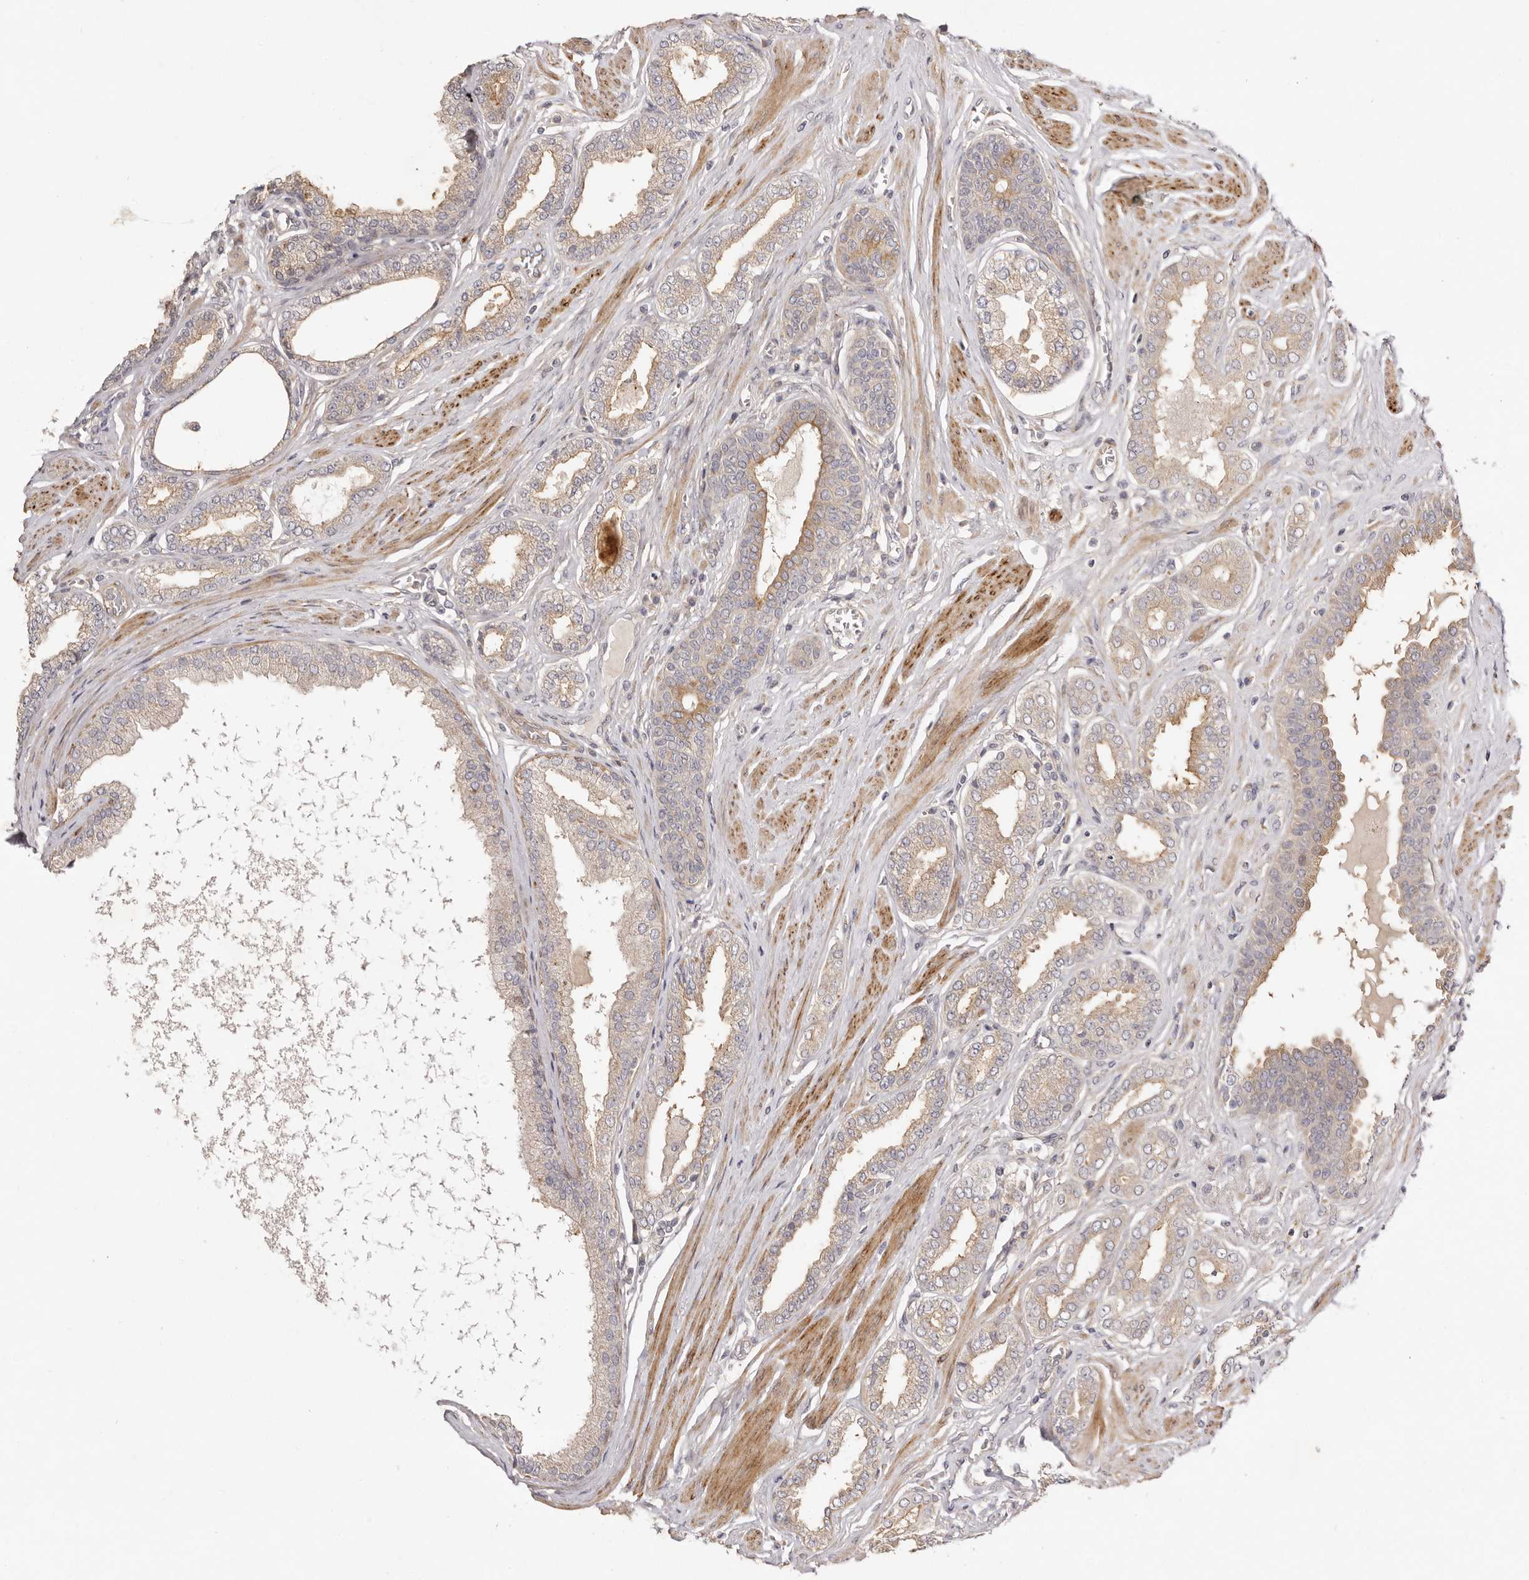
{"staining": {"intensity": "weak", "quantity": "25%-75%", "location": "cytoplasmic/membranous"}, "tissue": "prostate cancer", "cell_type": "Tumor cells", "image_type": "cancer", "snomed": [{"axis": "morphology", "description": "Adenocarcinoma, Low grade"}, {"axis": "topography", "description": "Prostate"}], "caption": "Prostate adenocarcinoma (low-grade) was stained to show a protein in brown. There is low levels of weak cytoplasmic/membranous expression in about 25%-75% of tumor cells.", "gene": "ADAMTS9", "patient": {"sex": "male", "age": 63}}